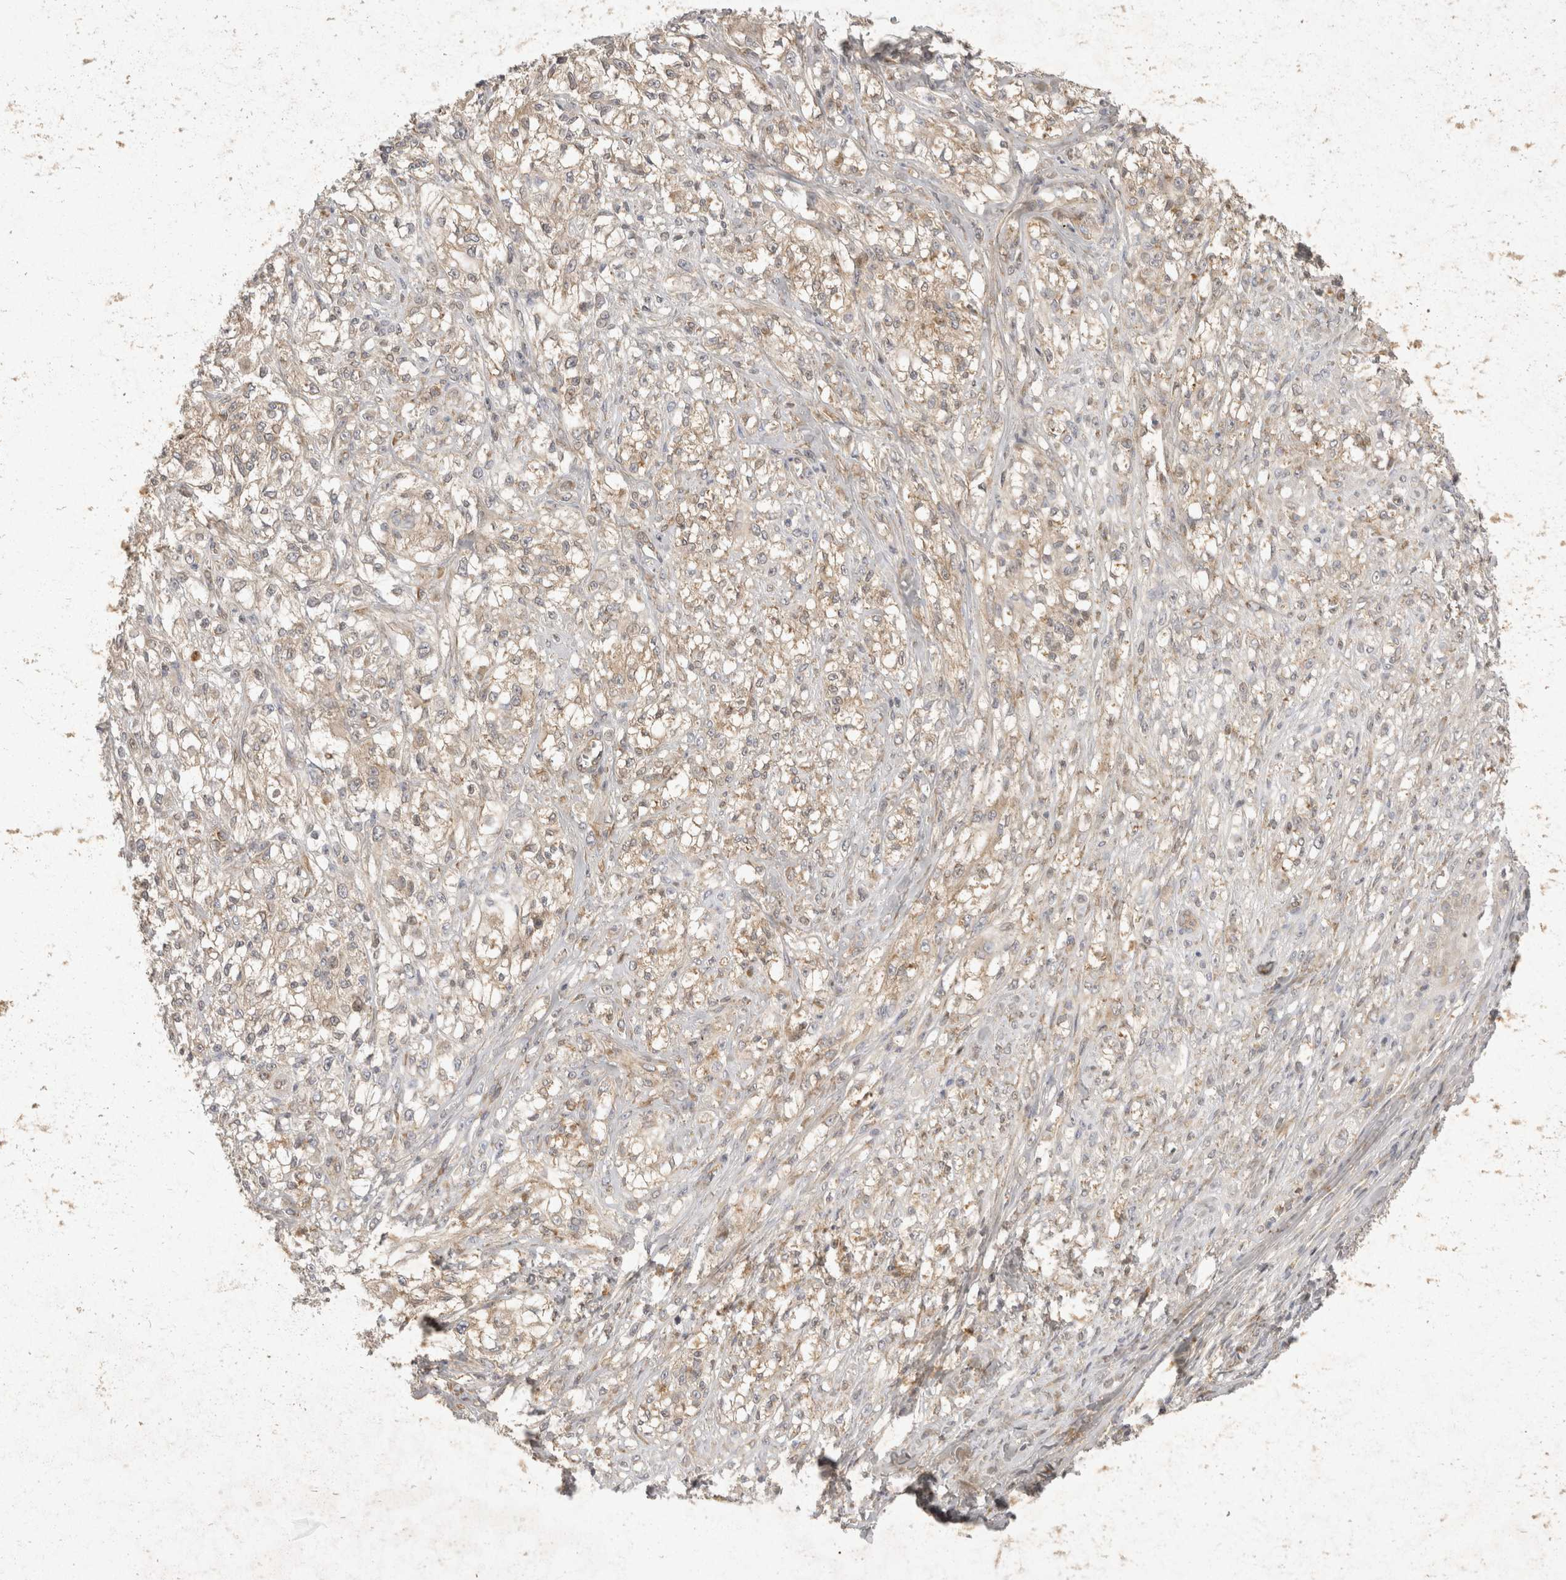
{"staining": {"intensity": "weak", "quantity": "<25%", "location": "cytoplasmic/membranous"}, "tissue": "melanoma", "cell_type": "Tumor cells", "image_type": "cancer", "snomed": [{"axis": "morphology", "description": "Malignant melanoma, NOS"}, {"axis": "topography", "description": "Skin of head"}], "caption": "Immunohistochemistry (IHC) histopathology image of neoplastic tissue: malignant melanoma stained with DAB (3,3'-diaminobenzidine) displays no significant protein expression in tumor cells.", "gene": "EIF4G3", "patient": {"sex": "male", "age": 83}}